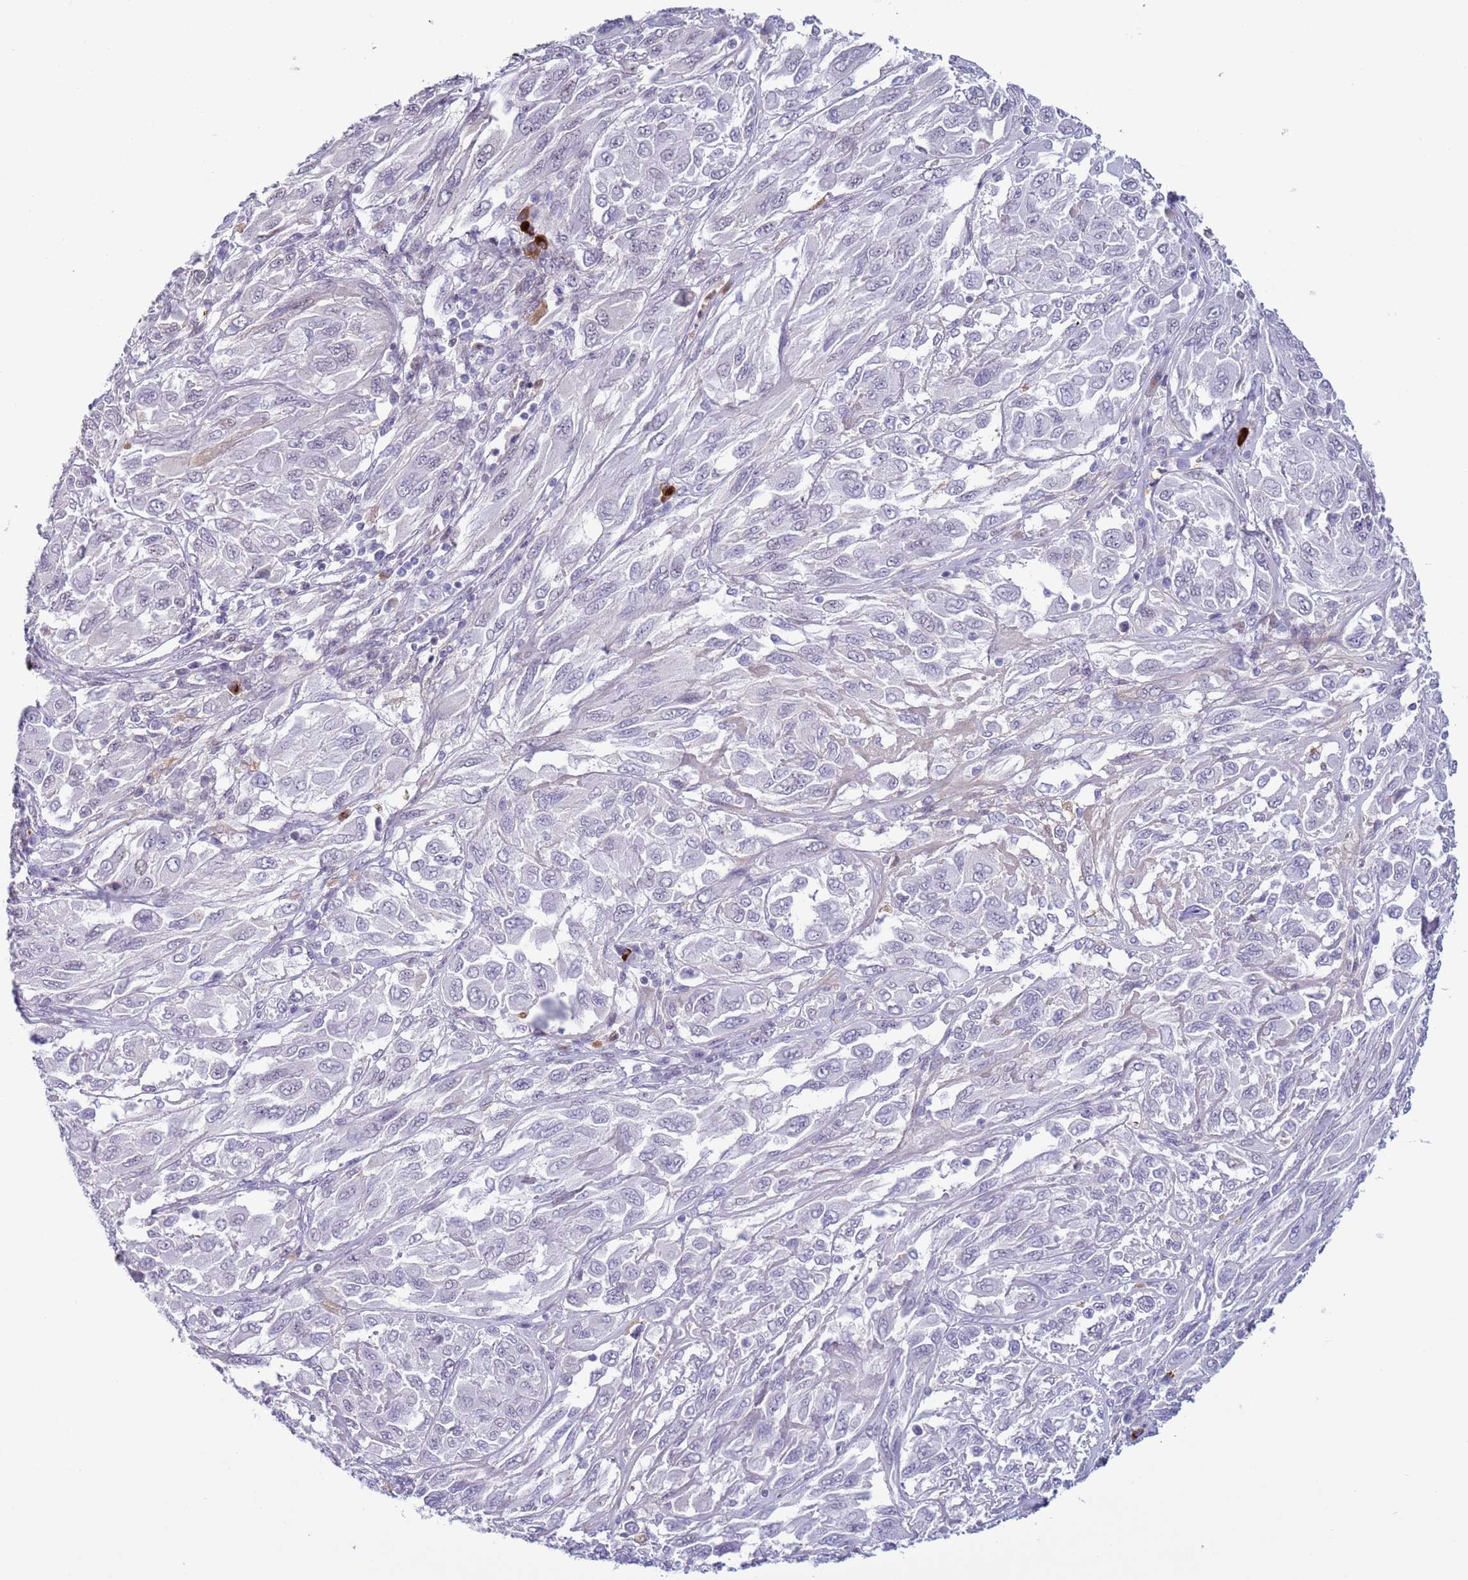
{"staining": {"intensity": "negative", "quantity": "none", "location": "none"}, "tissue": "melanoma", "cell_type": "Tumor cells", "image_type": "cancer", "snomed": [{"axis": "morphology", "description": "Malignant melanoma, NOS"}, {"axis": "topography", "description": "Skin"}], "caption": "High power microscopy micrograph of an immunohistochemistry photomicrograph of malignant melanoma, revealing no significant expression in tumor cells.", "gene": "NPAP1", "patient": {"sex": "female", "age": 91}}